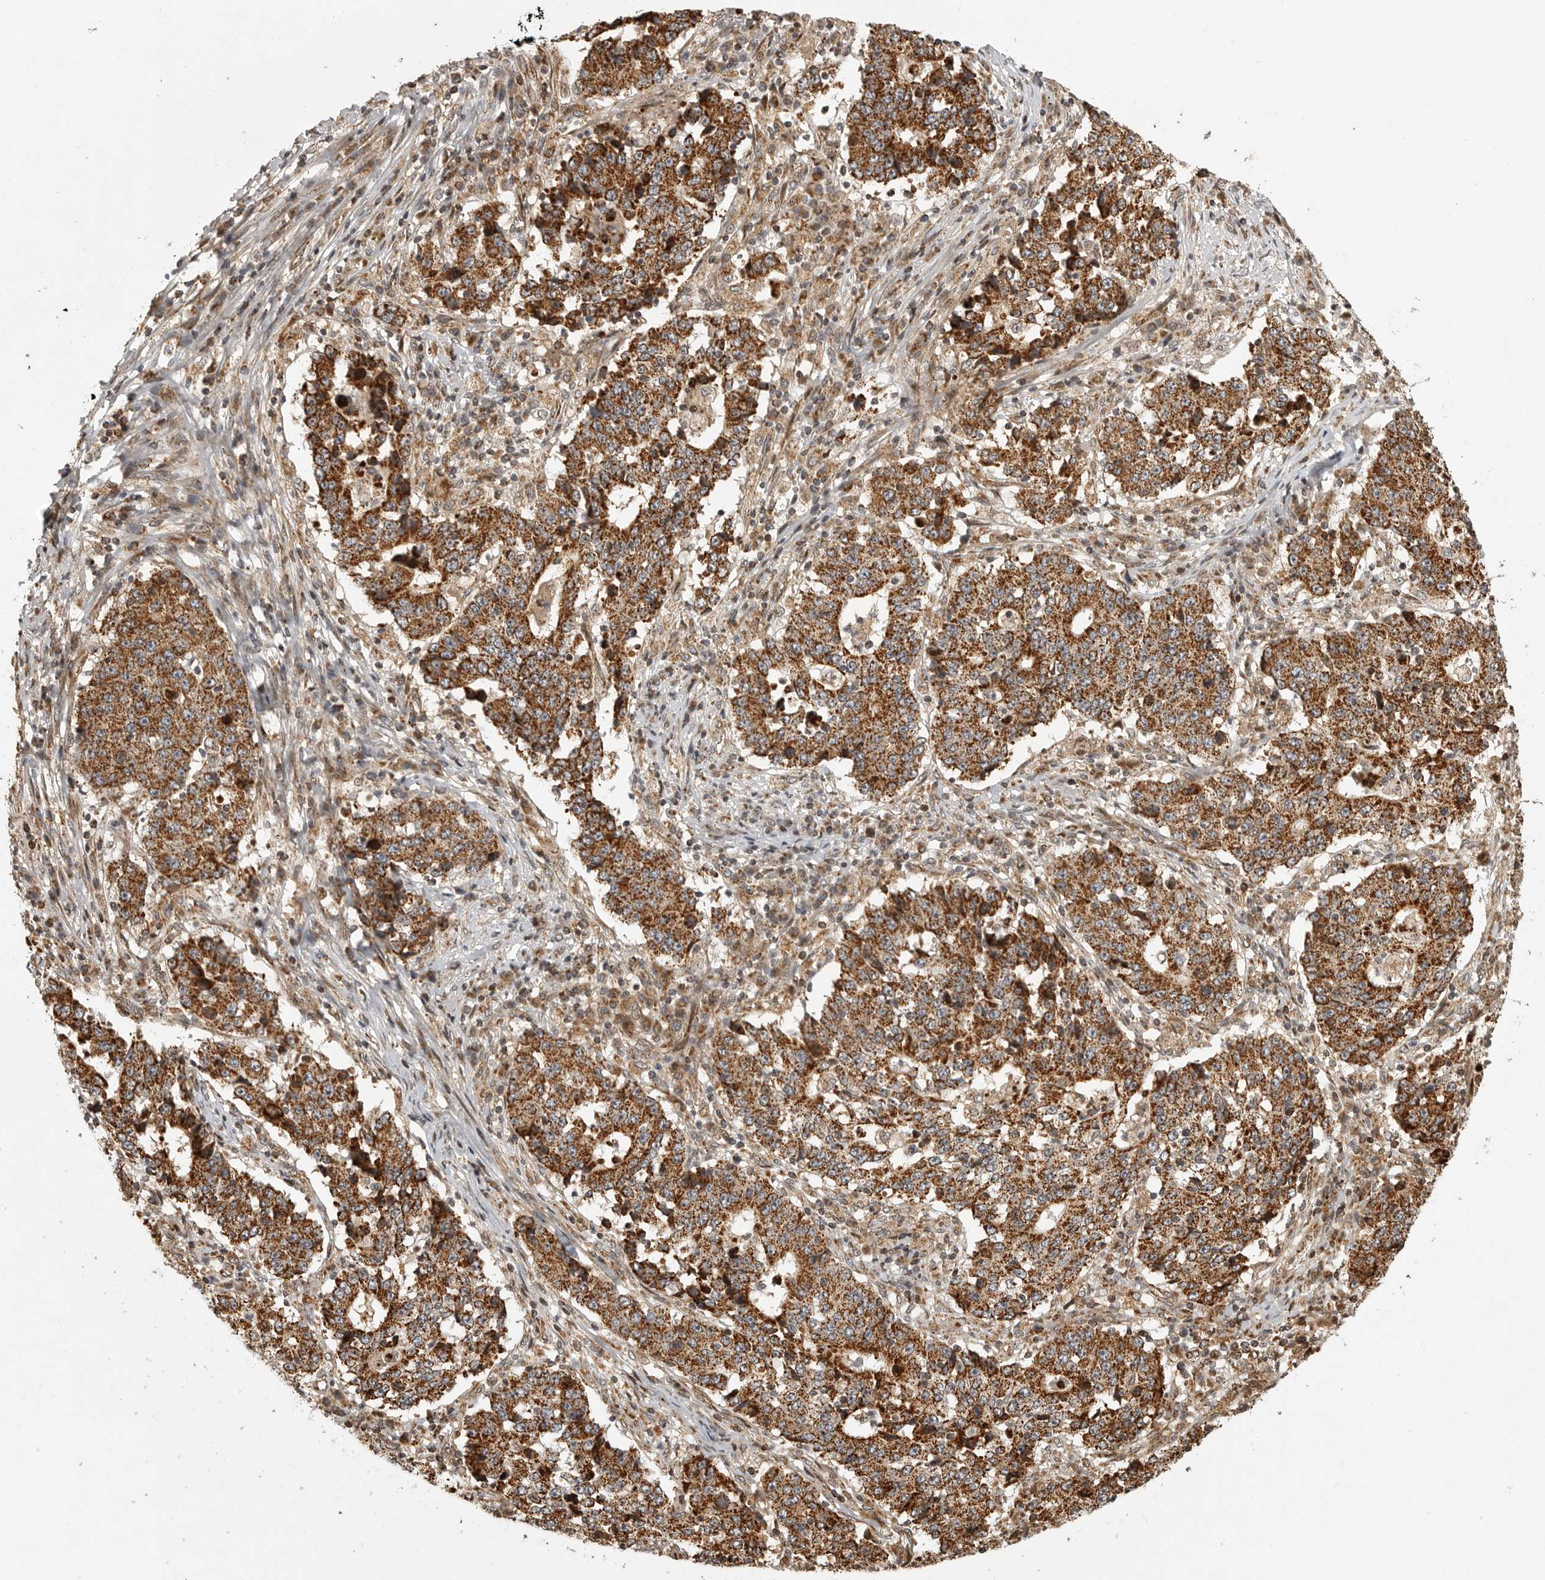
{"staining": {"intensity": "strong", "quantity": ">75%", "location": "cytoplasmic/membranous"}, "tissue": "stomach cancer", "cell_type": "Tumor cells", "image_type": "cancer", "snomed": [{"axis": "morphology", "description": "Adenocarcinoma, NOS"}, {"axis": "topography", "description": "Stomach"}], "caption": "A brown stain shows strong cytoplasmic/membranous positivity of a protein in human adenocarcinoma (stomach) tumor cells.", "gene": "NARS2", "patient": {"sex": "male", "age": 59}}